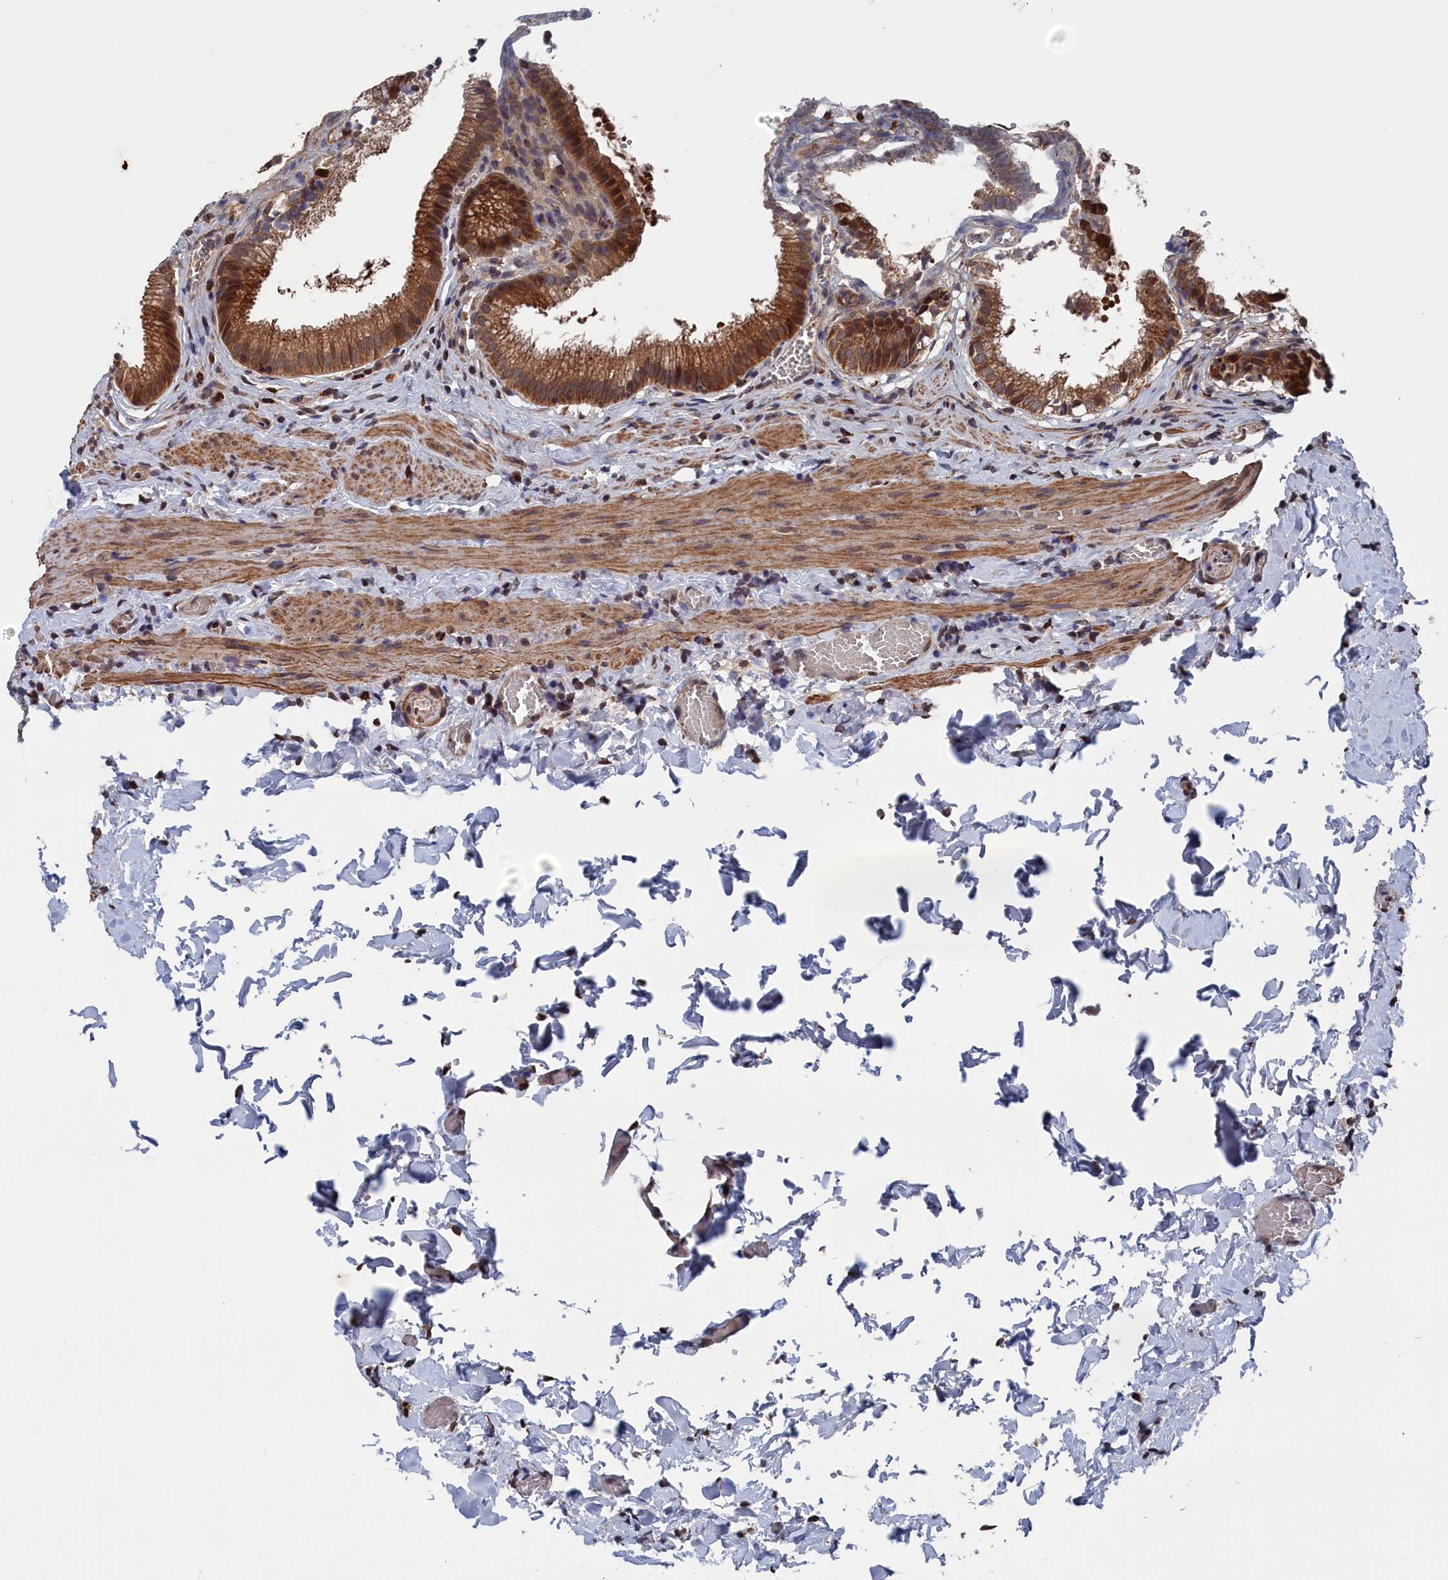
{"staining": {"intensity": "strong", "quantity": ">75%", "location": "cytoplasmic/membranous,nuclear"}, "tissue": "gallbladder", "cell_type": "Glandular cells", "image_type": "normal", "snomed": [{"axis": "morphology", "description": "Normal tissue, NOS"}, {"axis": "topography", "description": "Gallbladder"}], "caption": "High-power microscopy captured an immunohistochemistry micrograph of benign gallbladder, revealing strong cytoplasmic/membranous,nuclear positivity in approximately >75% of glandular cells.", "gene": "PDE12", "patient": {"sex": "male", "age": 38}}